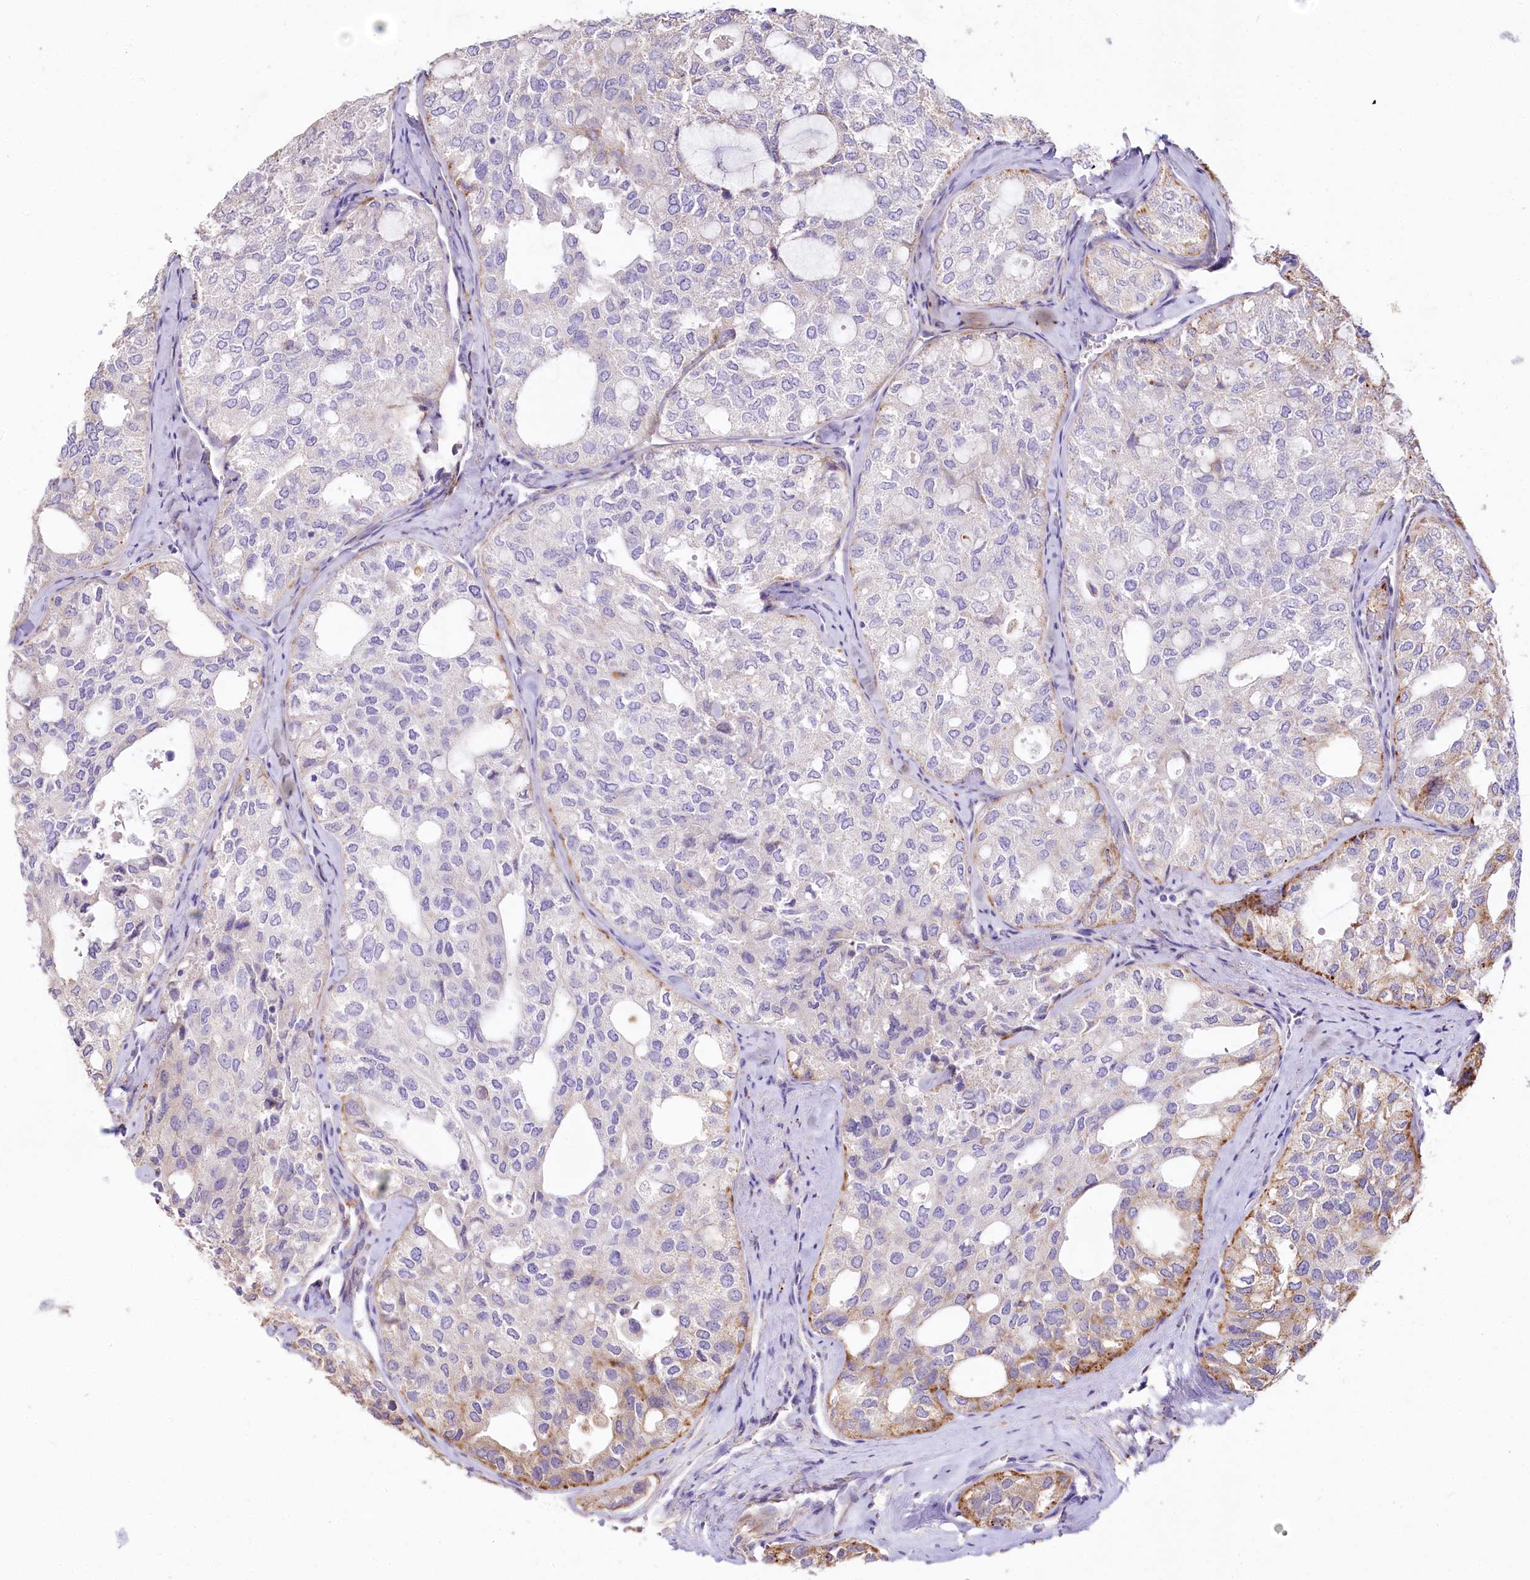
{"staining": {"intensity": "moderate", "quantity": "<25%", "location": "cytoplasmic/membranous"}, "tissue": "thyroid cancer", "cell_type": "Tumor cells", "image_type": "cancer", "snomed": [{"axis": "morphology", "description": "Follicular adenoma carcinoma, NOS"}, {"axis": "topography", "description": "Thyroid gland"}], "caption": "Human thyroid follicular adenoma carcinoma stained with a brown dye displays moderate cytoplasmic/membranous positive positivity in approximately <25% of tumor cells.", "gene": "SYNPO2", "patient": {"sex": "male", "age": 75}}